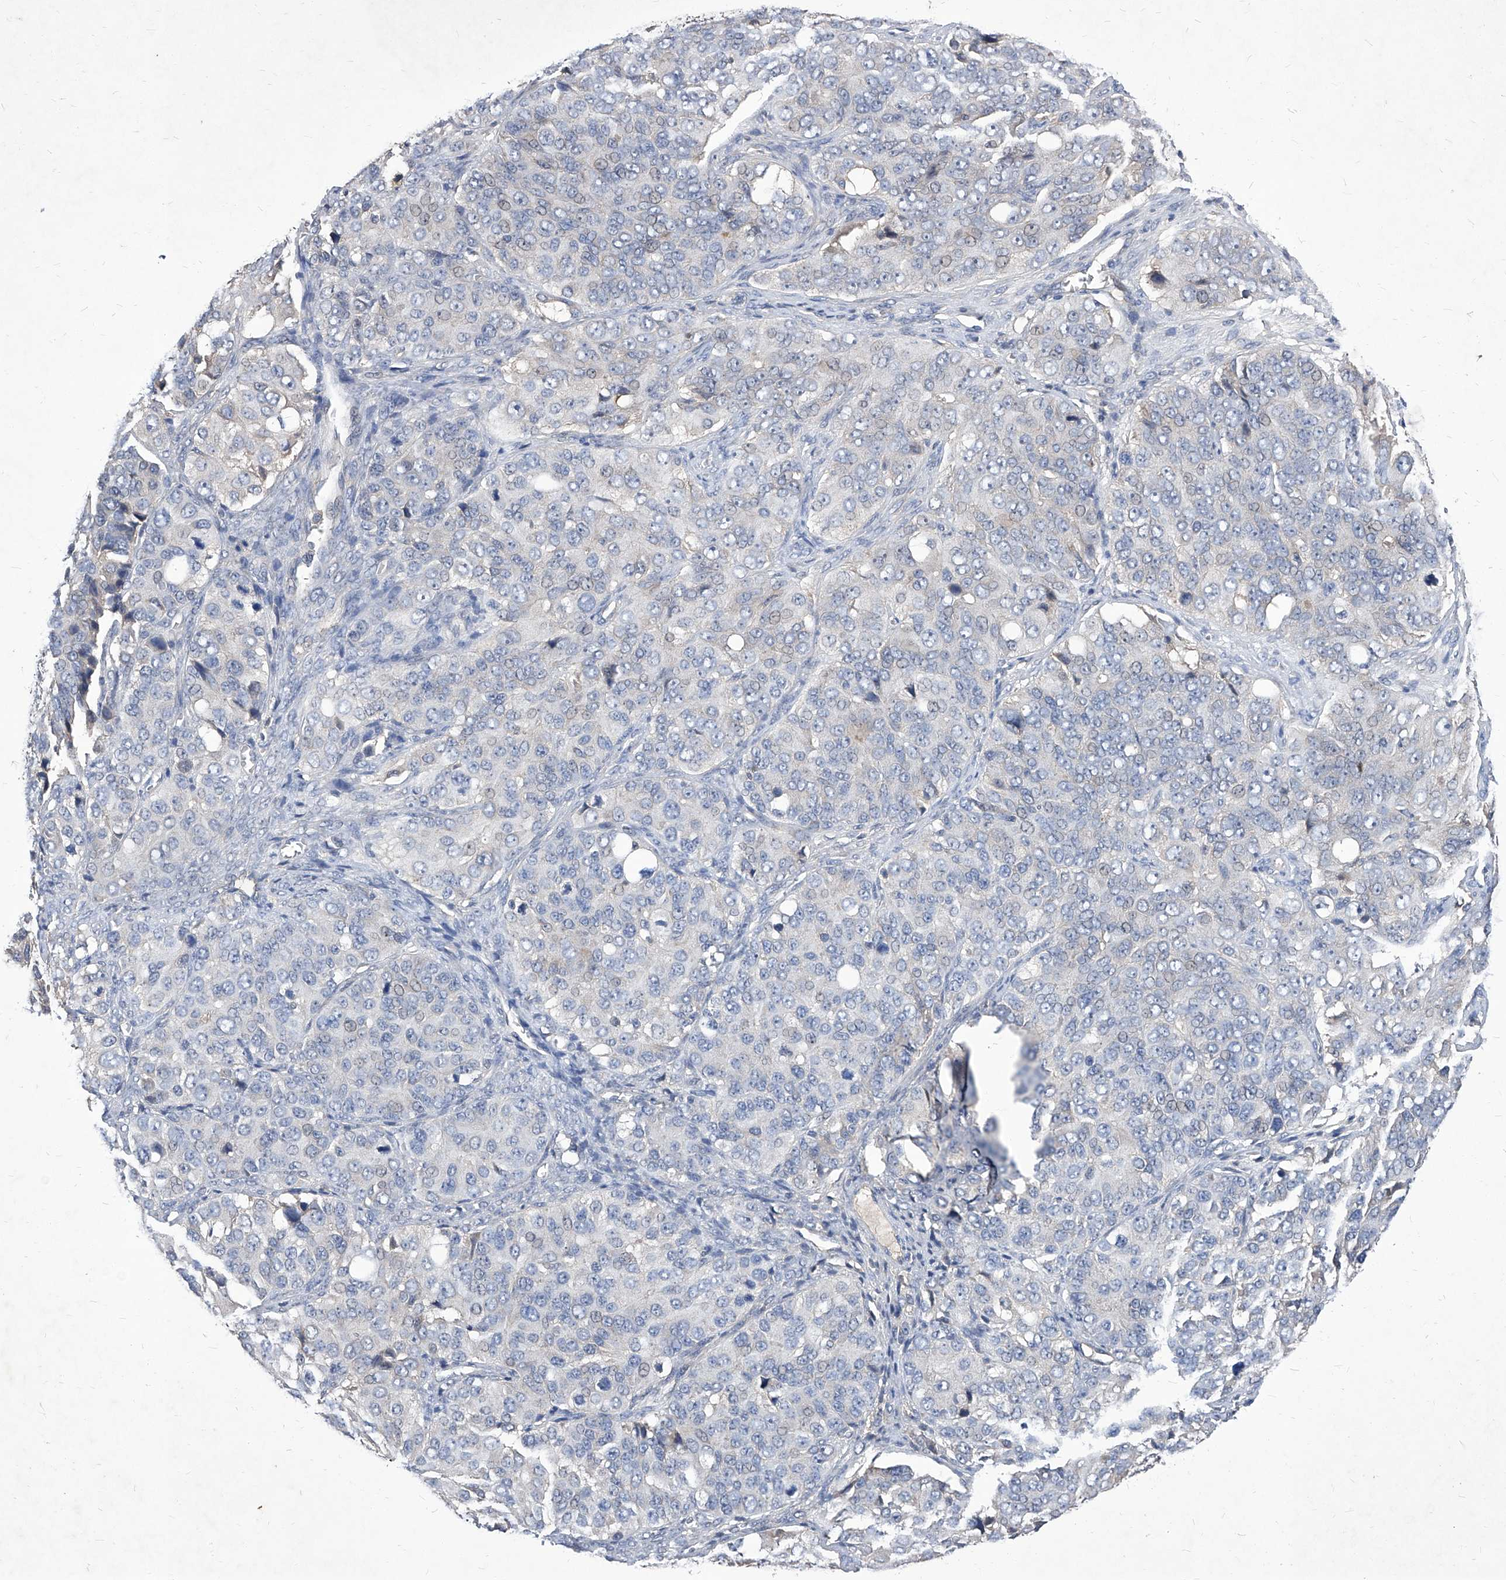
{"staining": {"intensity": "negative", "quantity": "none", "location": "none"}, "tissue": "ovarian cancer", "cell_type": "Tumor cells", "image_type": "cancer", "snomed": [{"axis": "morphology", "description": "Carcinoma, endometroid"}, {"axis": "topography", "description": "Ovary"}], "caption": "Immunohistochemical staining of ovarian cancer shows no significant positivity in tumor cells.", "gene": "SYNGR1", "patient": {"sex": "female", "age": 51}}